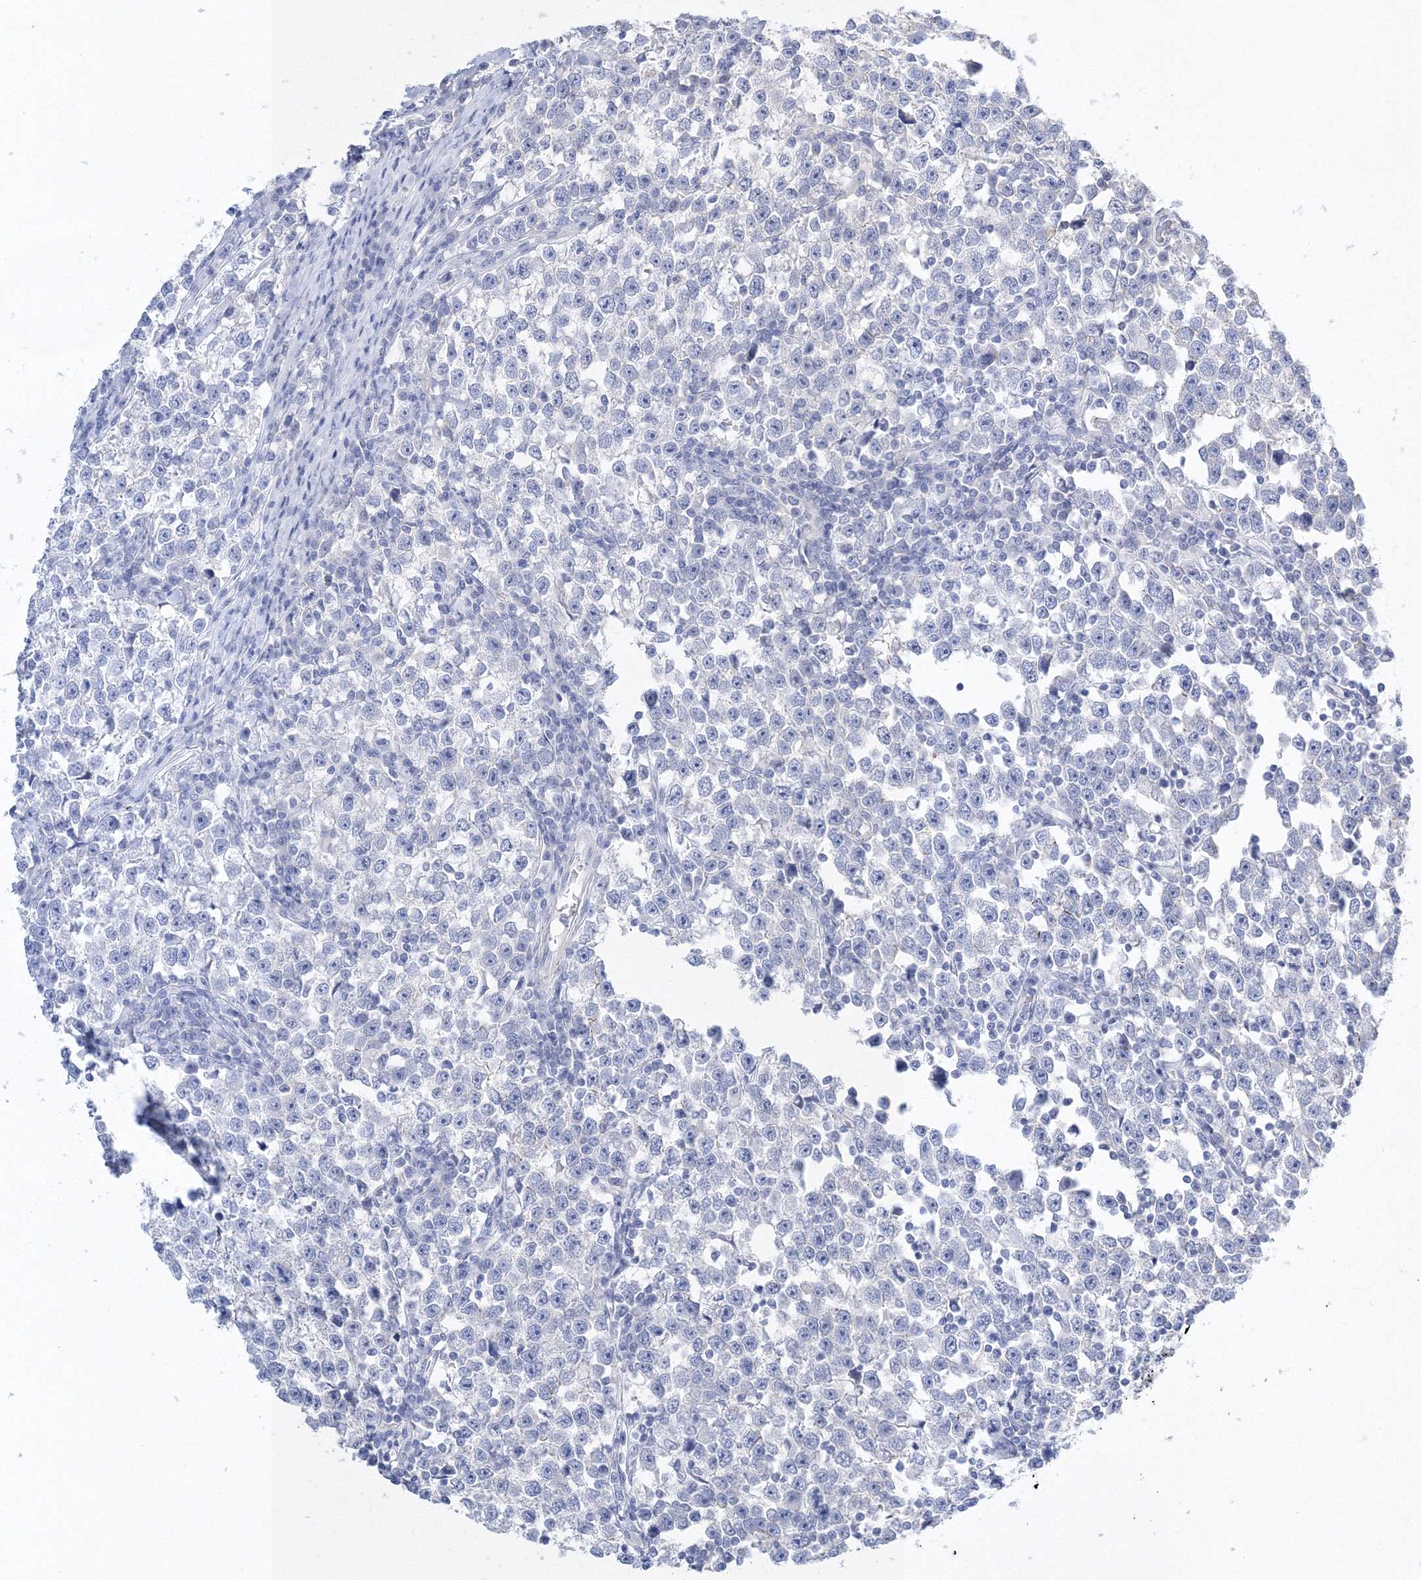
{"staining": {"intensity": "negative", "quantity": "none", "location": "none"}, "tissue": "testis cancer", "cell_type": "Tumor cells", "image_type": "cancer", "snomed": [{"axis": "morphology", "description": "Normal tissue, NOS"}, {"axis": "morphology", "description": "Seminoma, NOS"}, {"axis": "topography", "description": "Testis"}], "caption": "The histopathology image demonstrates no staining of tumor cells in seminoma (testis). The staining was performed using DAB (3,3'-diaminobenzidine) to visualize the protein expression in brown, while the nuclei were stained in blue with hematoxylin (Magnification: 20x).", "gene": "AASDH", "patient": {"sex": "male", "age": 43}}